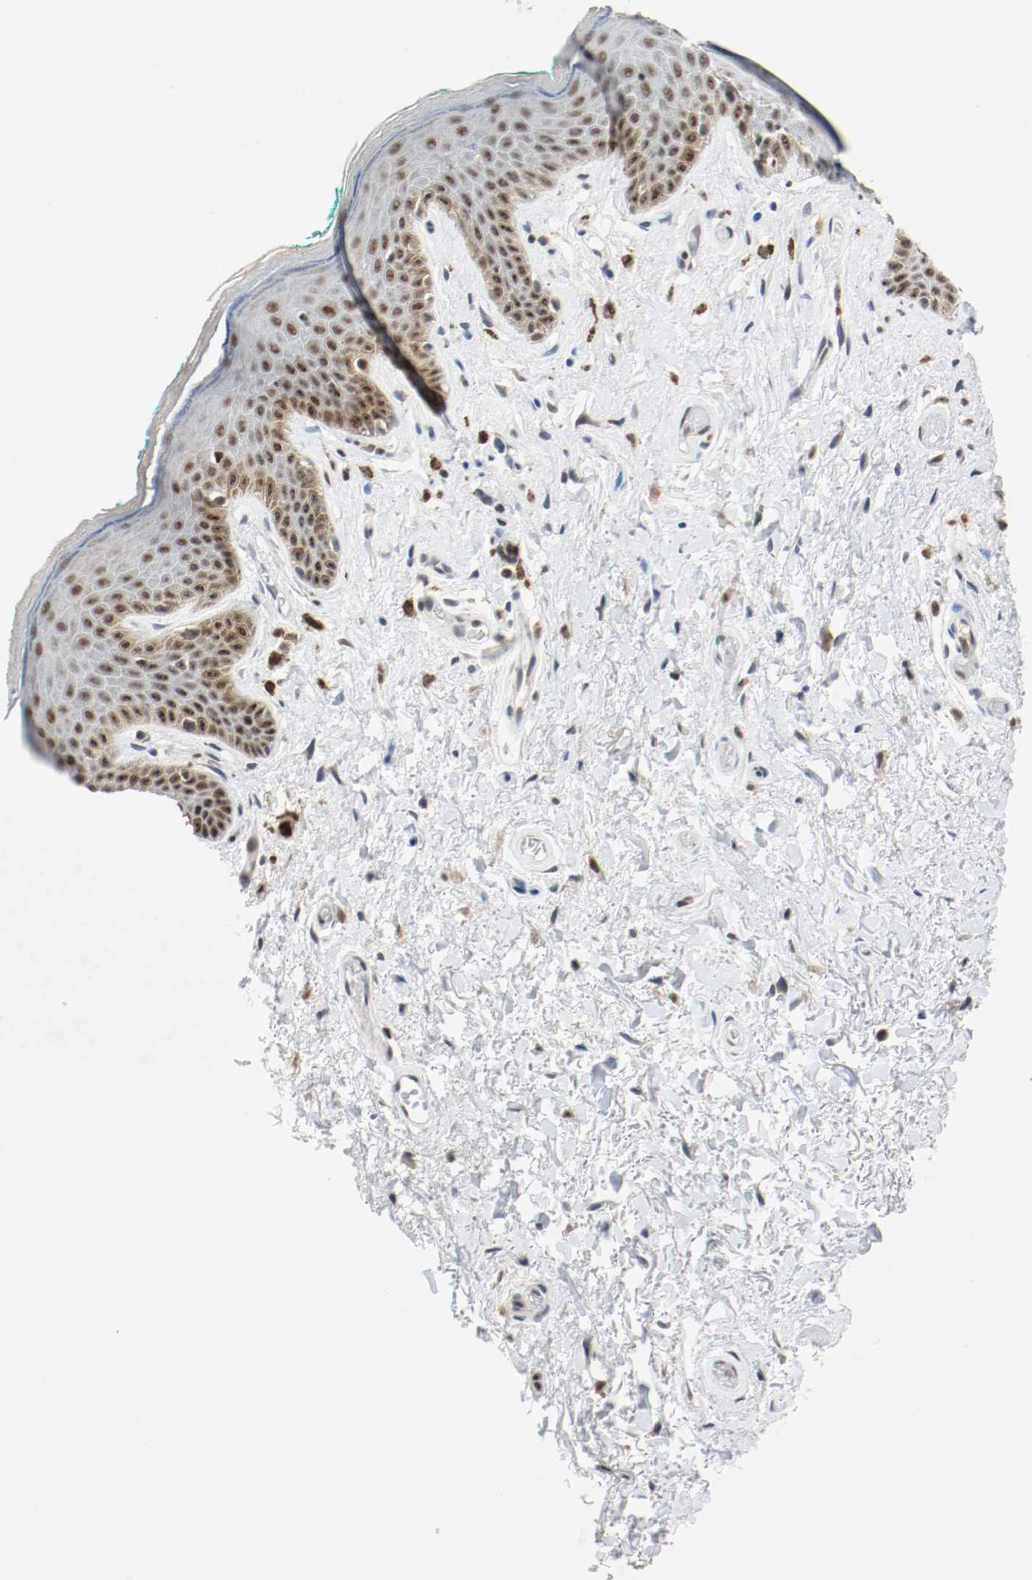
{"staining": {"intensity": "weak", "quantity": "25%-75%", "location": "nuclear"}, "tissue": "skin", "cell_type": "Epidermal cells", "image_type": "normal", "snomed": [{"axis": "morphology", "description": "Normal tissue, NOS"}, {"axis": "topography", "description": "Anal"}], "caption": "Brown immunohistochemical staining in benign skin reveals weak nuclear positivity in approximately 25%-75% of epidermal cells. Using DAB (brown) and hematoxylin (blue) stains, captured at high magnification using brightfield microscopy.", "gene": "ASH1L", "patient": {"sex": "male", "age": 74}}